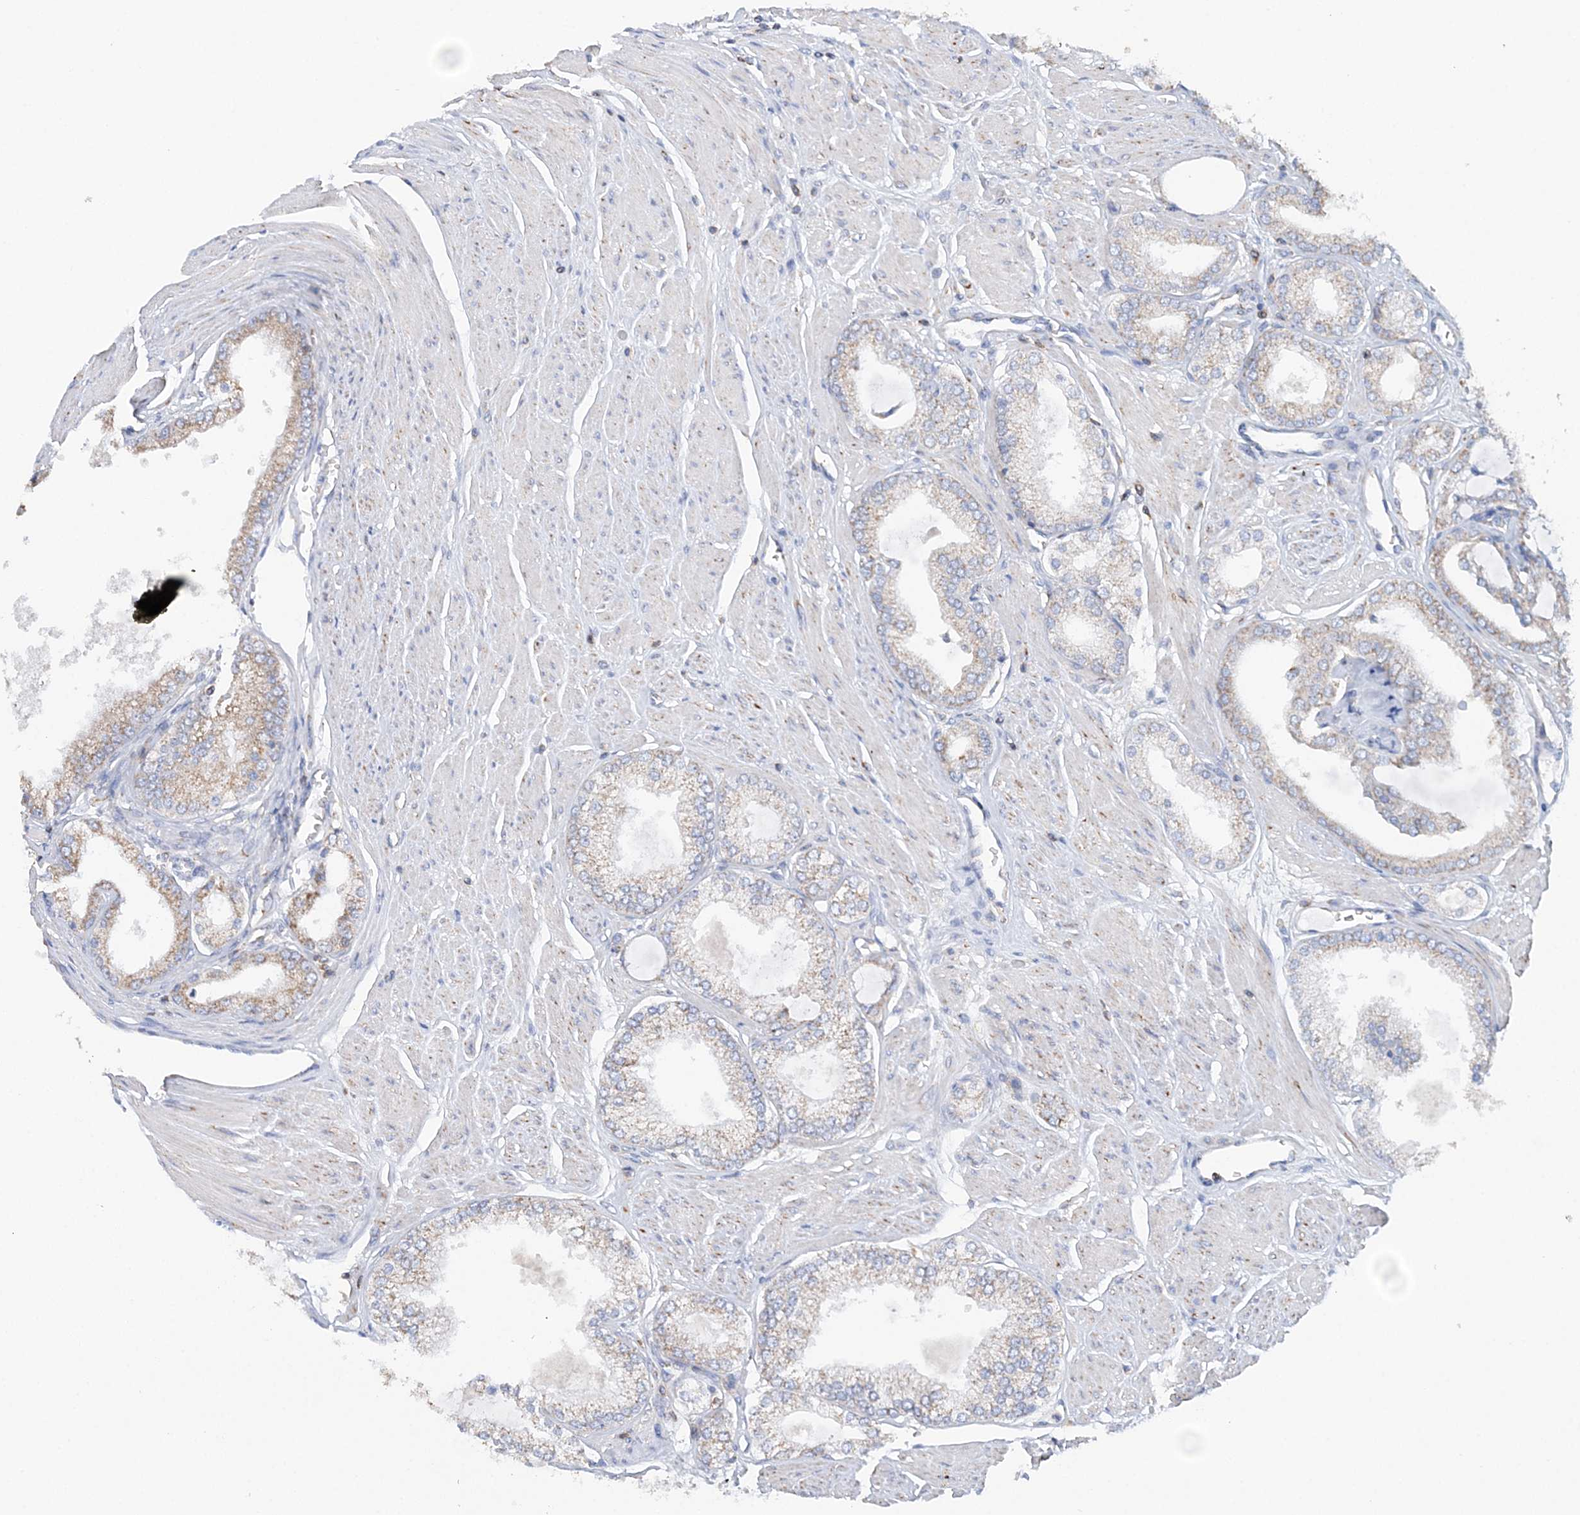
{"staining": {"intensity": "moderate", "quantity": "25%-75%", "location": "cytoplasmic/membranous"}, "tissue": "prostate cancer", "cell_type": "Tumor cells", "image_type": "cancer", "snomed": [{"axis": "morphology", "description": "Adenocarcinoma, High grade"}, {"axis": "topography", "description": "Prostate"}], "caption": "Moderate cytoplasmic/membranous protein positivity is present in about 25%-75% of tumor cells in prostate cancer (high-grade adenocarcinoma).", "gene": "TTC32", "patient": {"sex": "male", "age": 61}}